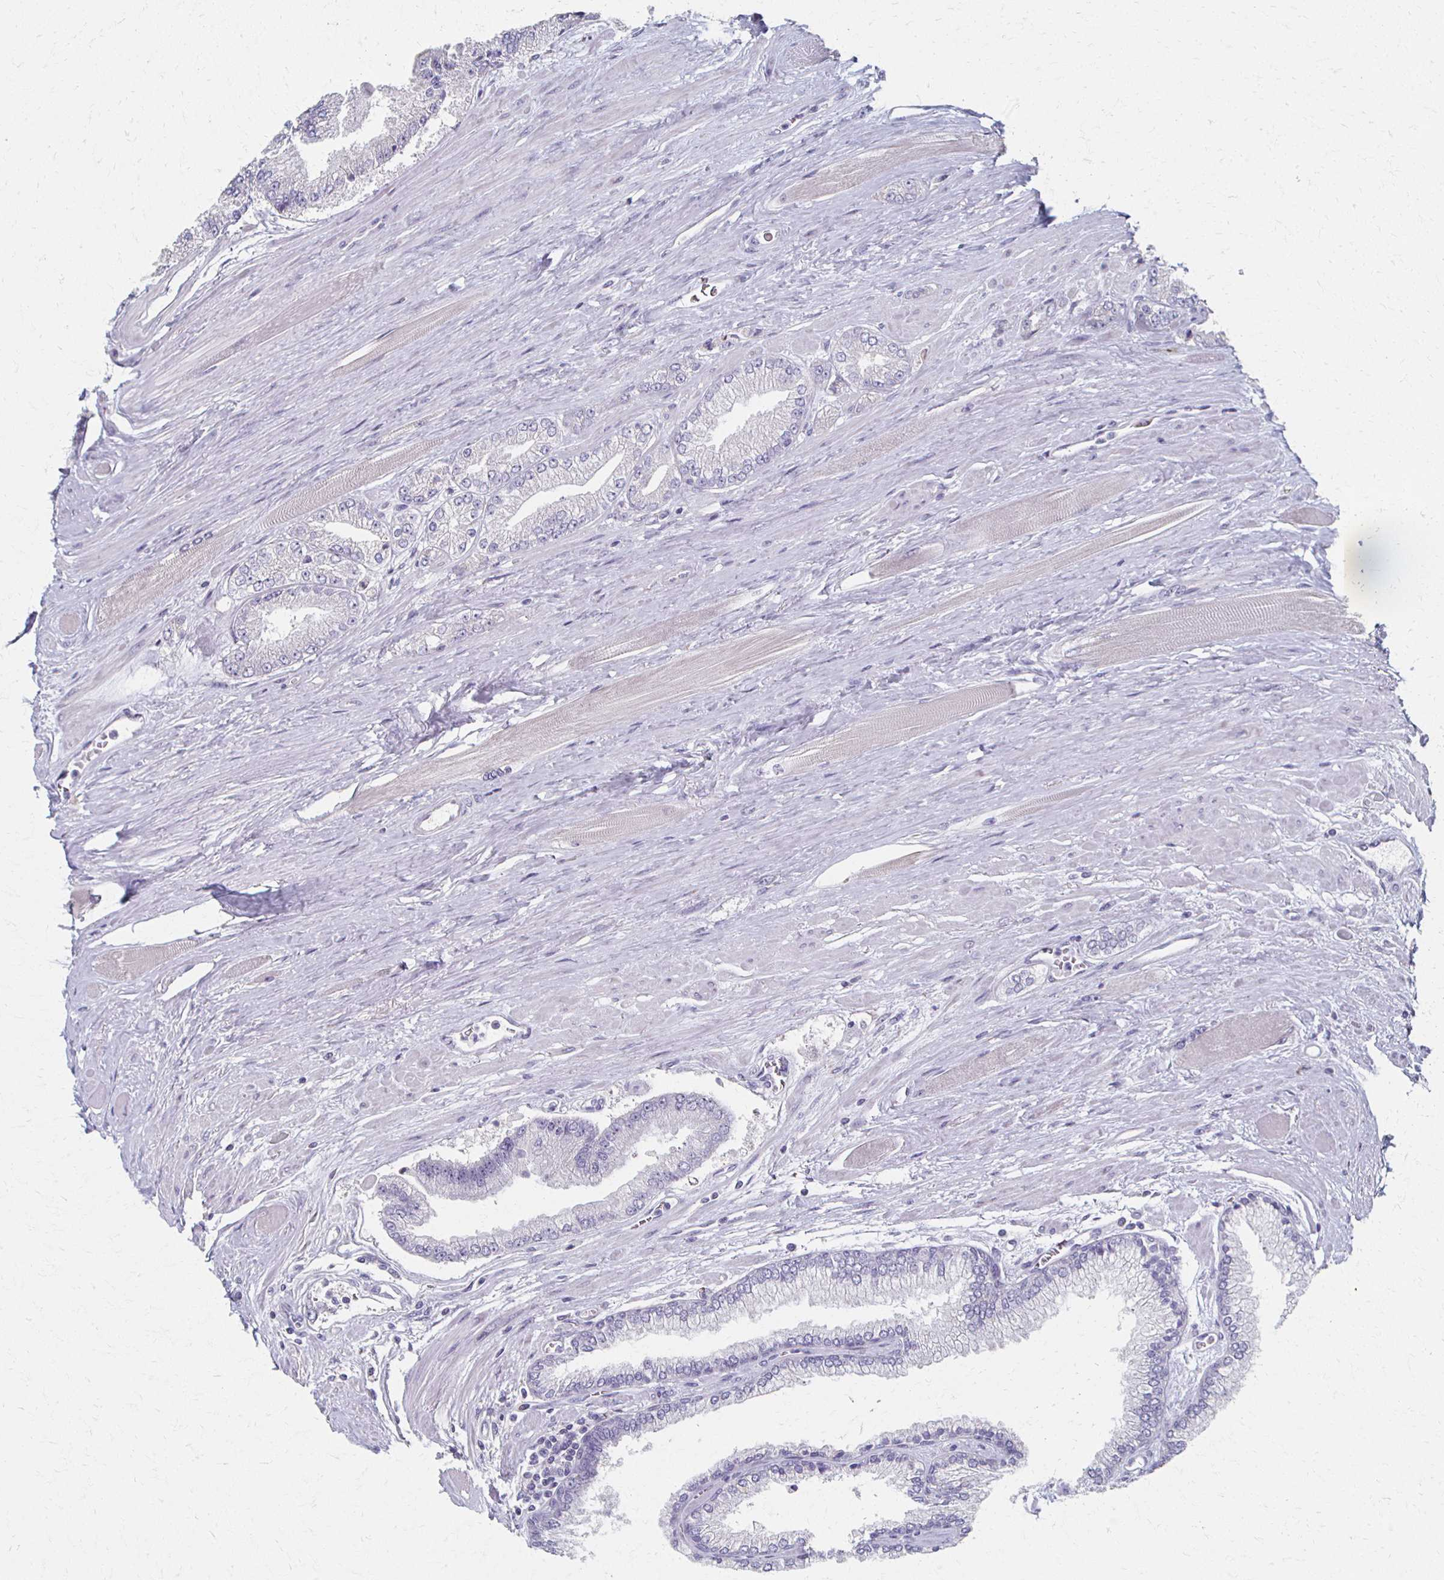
{"staining": {"intensity": "negative", "quantity": "none", "location": "none"}, "tissue": "prostate cancer", "cell_type": "Tumor cells", "image_type": "cancer", "snomed": [{"axis": "morphology", "description": "Adenocarcinoma, Low grade"}, {"axis": "topography", "description": "Prostate"}], "caption": "Tumor cells are negative for brown protein staining in prostate cancer.", "gene": "ATP1A3", "patient": {"sex": "male", "age": 67}}